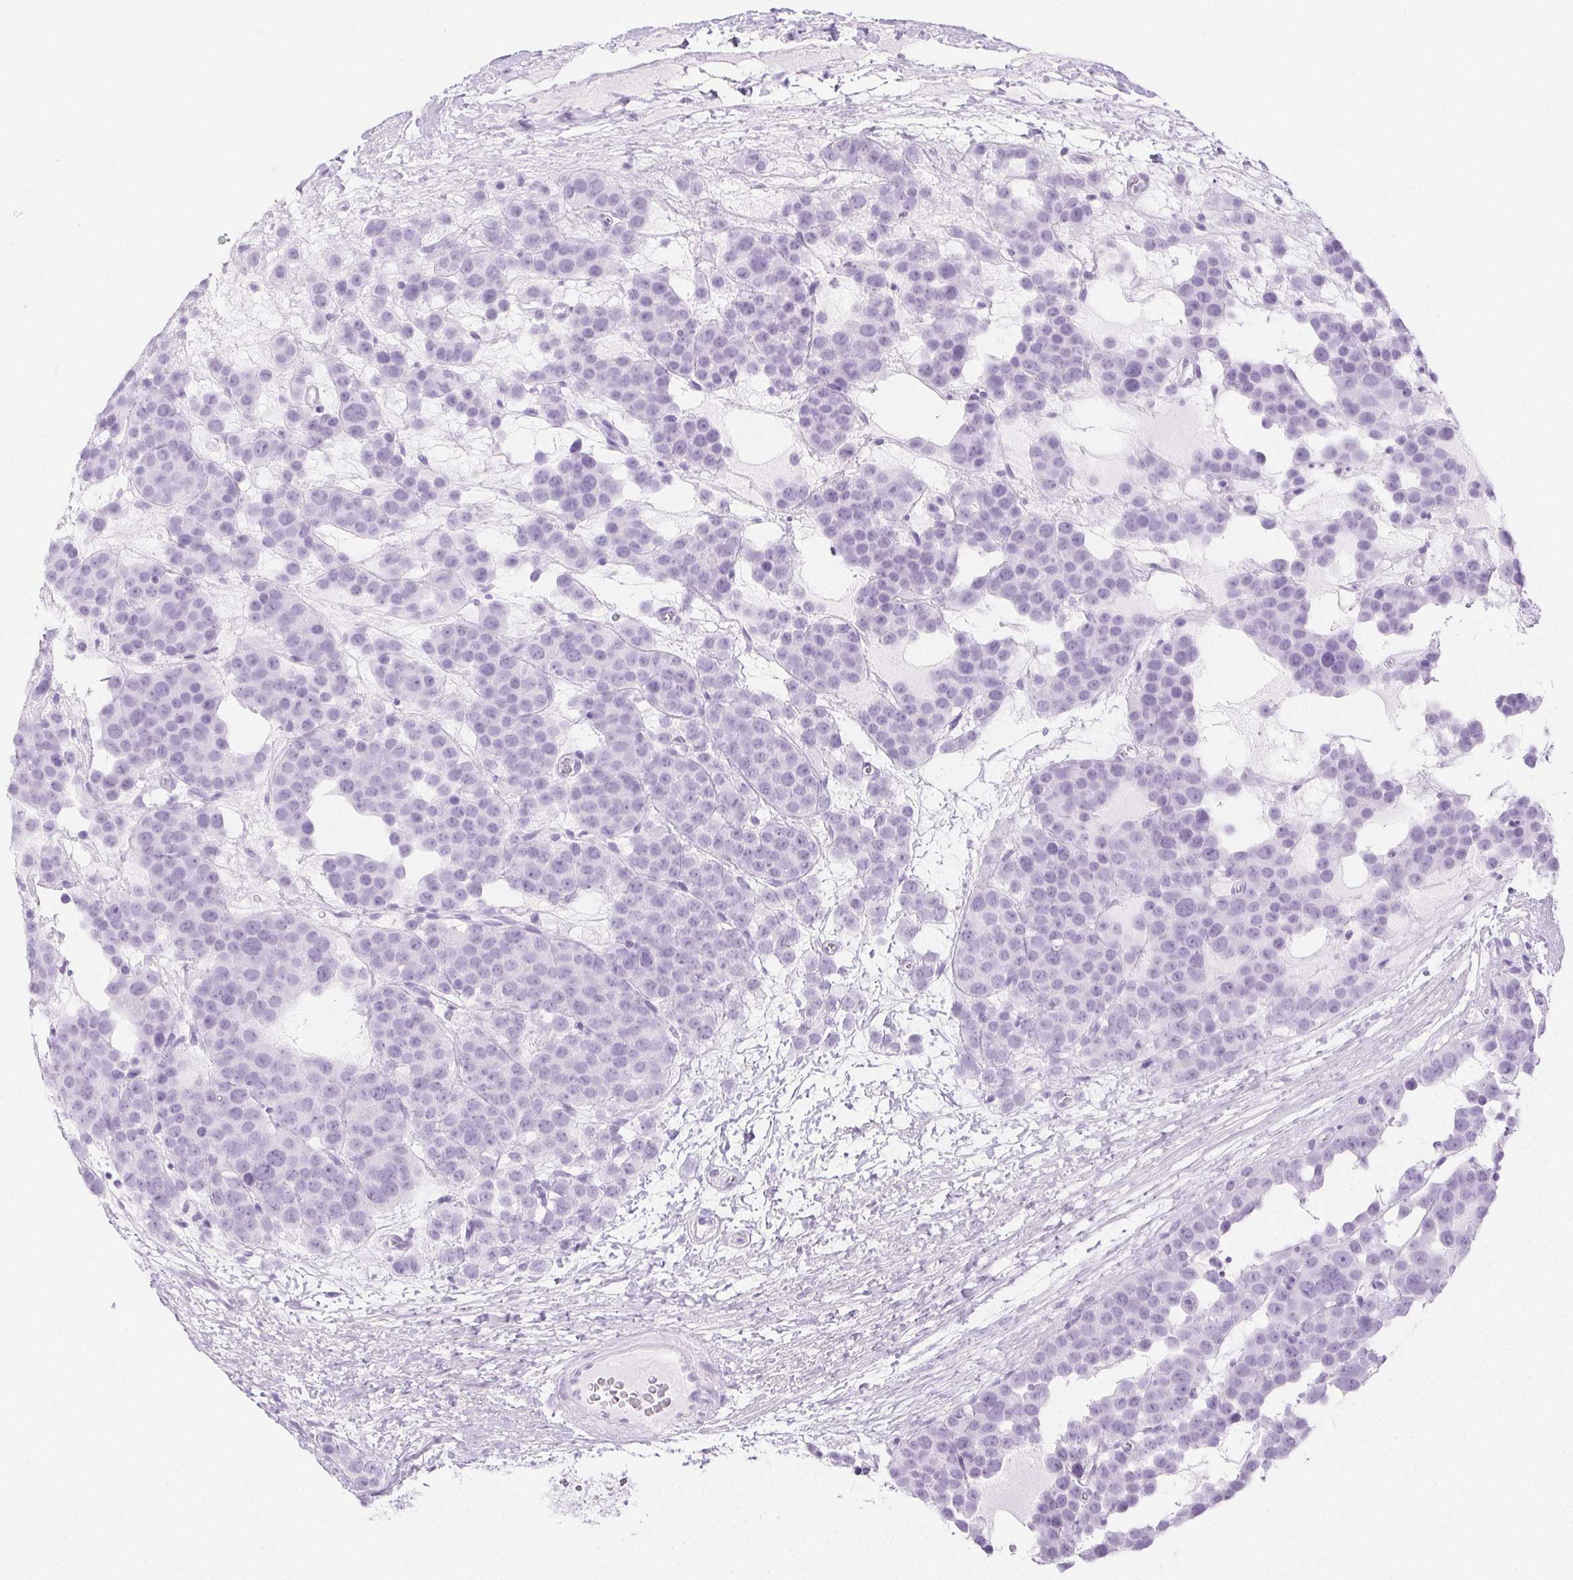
{"staining": {"intensity": "negative", "quantity": "none", "location": "none"}, "tissue": "testis cancer", "cell_type": "Tumor cells", "image_type": "cancer", "snomed": [{"axis": "morphology", "description": "Seminoma, NOS"}, {"axis": "topography", "description": "Testis"}], "caption": "DAB (3,3'-diaminobenzidine) immunohistochemical staining of testis cancer displays no significant expression in tumor cells. (DAB (3,3'-diaminobenzidine) IHC, high magnification).", "gene": "PI3", "patient": {"sex": "male", "age": 71}}